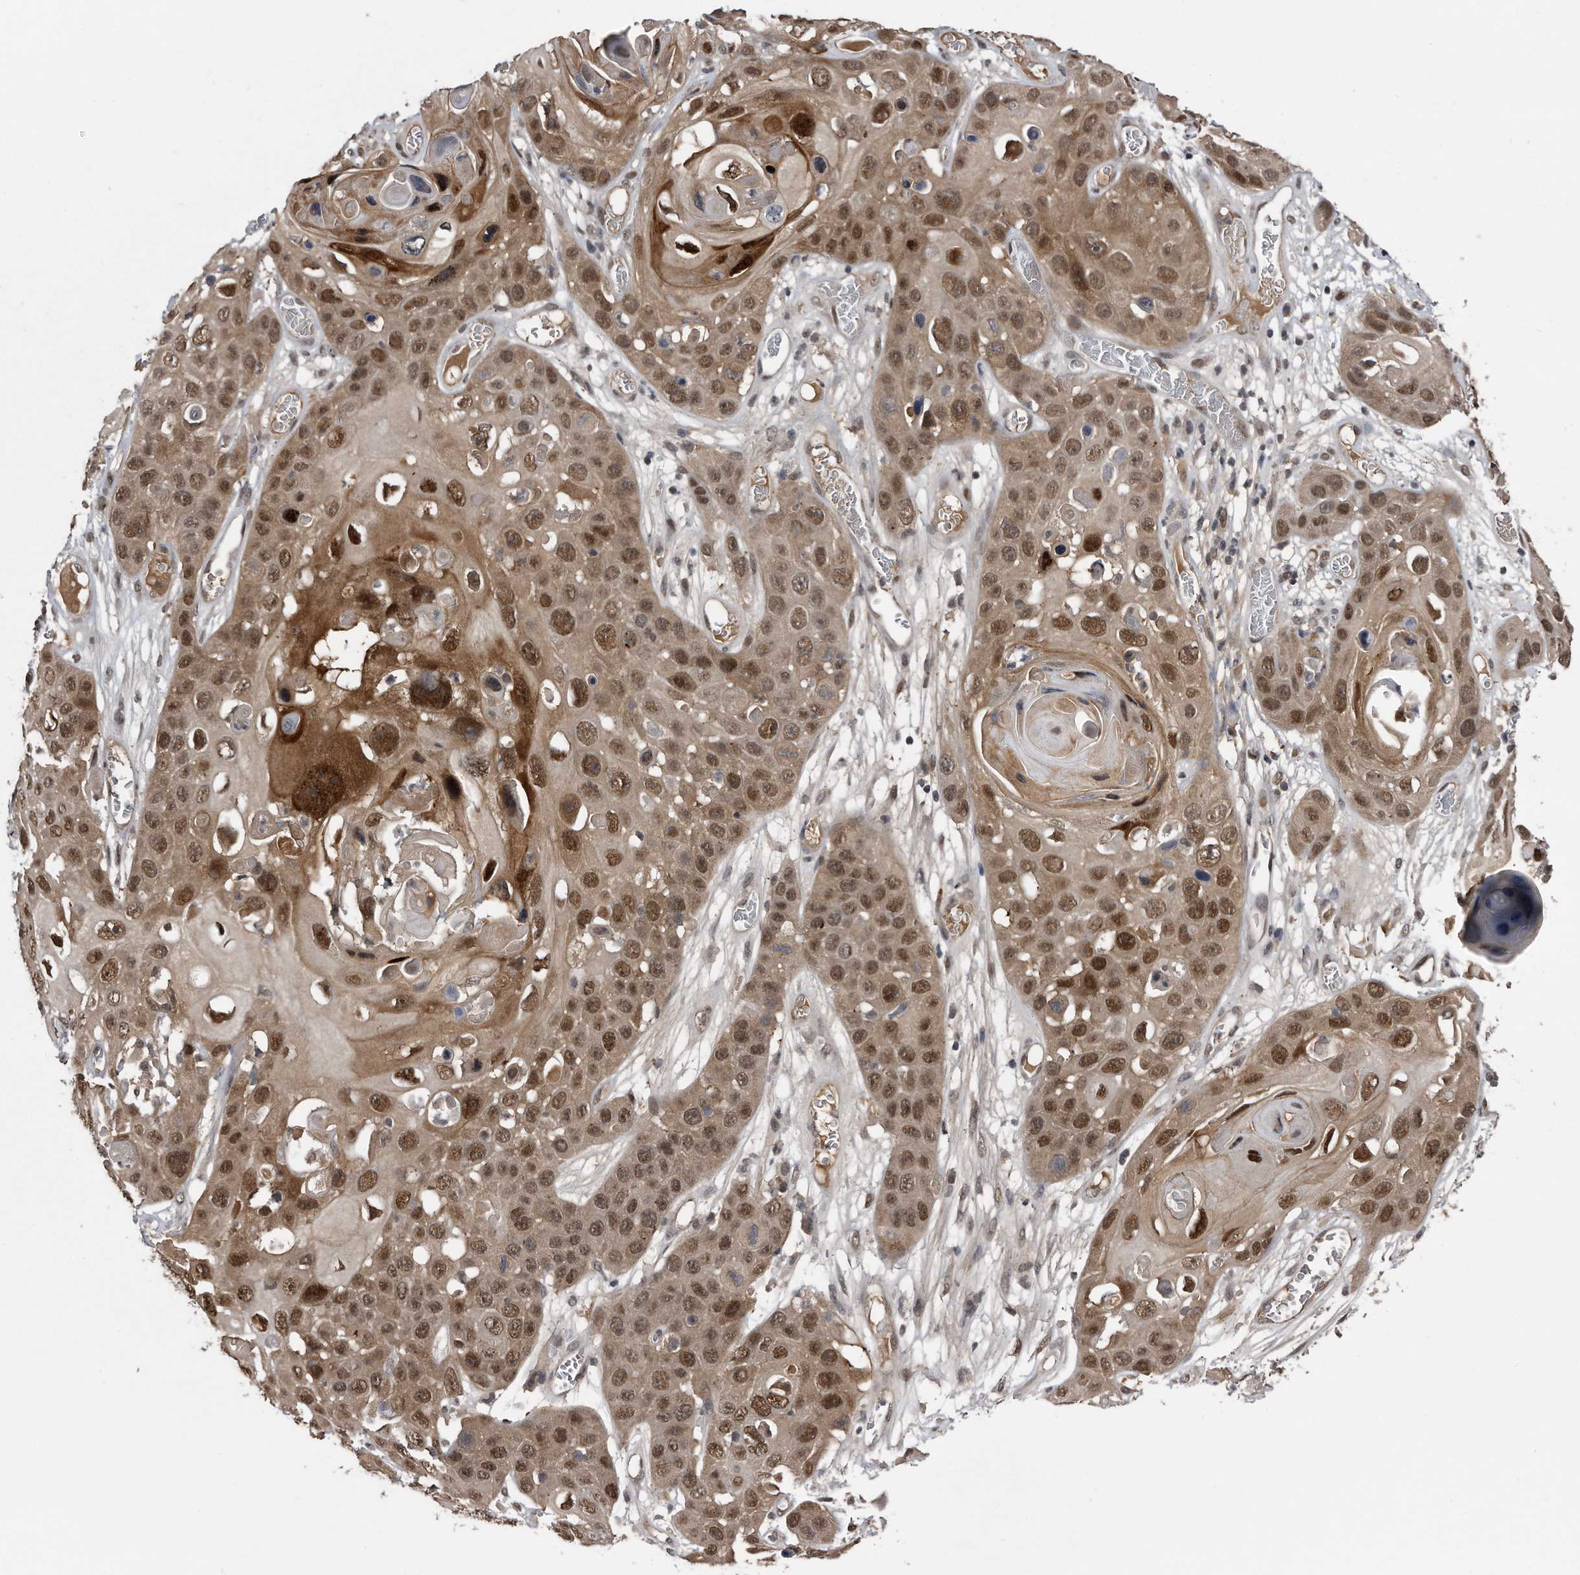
{"staining": {"intensity": "strong", "quantity": ">75%", "location": "cytoplasmic/membranous,nuclear"}, "tissue": "skin cancer", "cell_type": "Tumor cells", "image_type": "cancer", "snomed": [{"axis": "morphology", "description": "Squamous cell carcinoma, NOS"}, {"axis": "topography", "description": "Skin"}], "caption": "Brown immunohistochemical staining in human skin squamous cell carcinoma reveals strong cytoplasmic/membranous and nuclear expression in about >75% of tumor cells.", "gene": "RAD23B", "patient": {"sex": "male", "age": 55}}